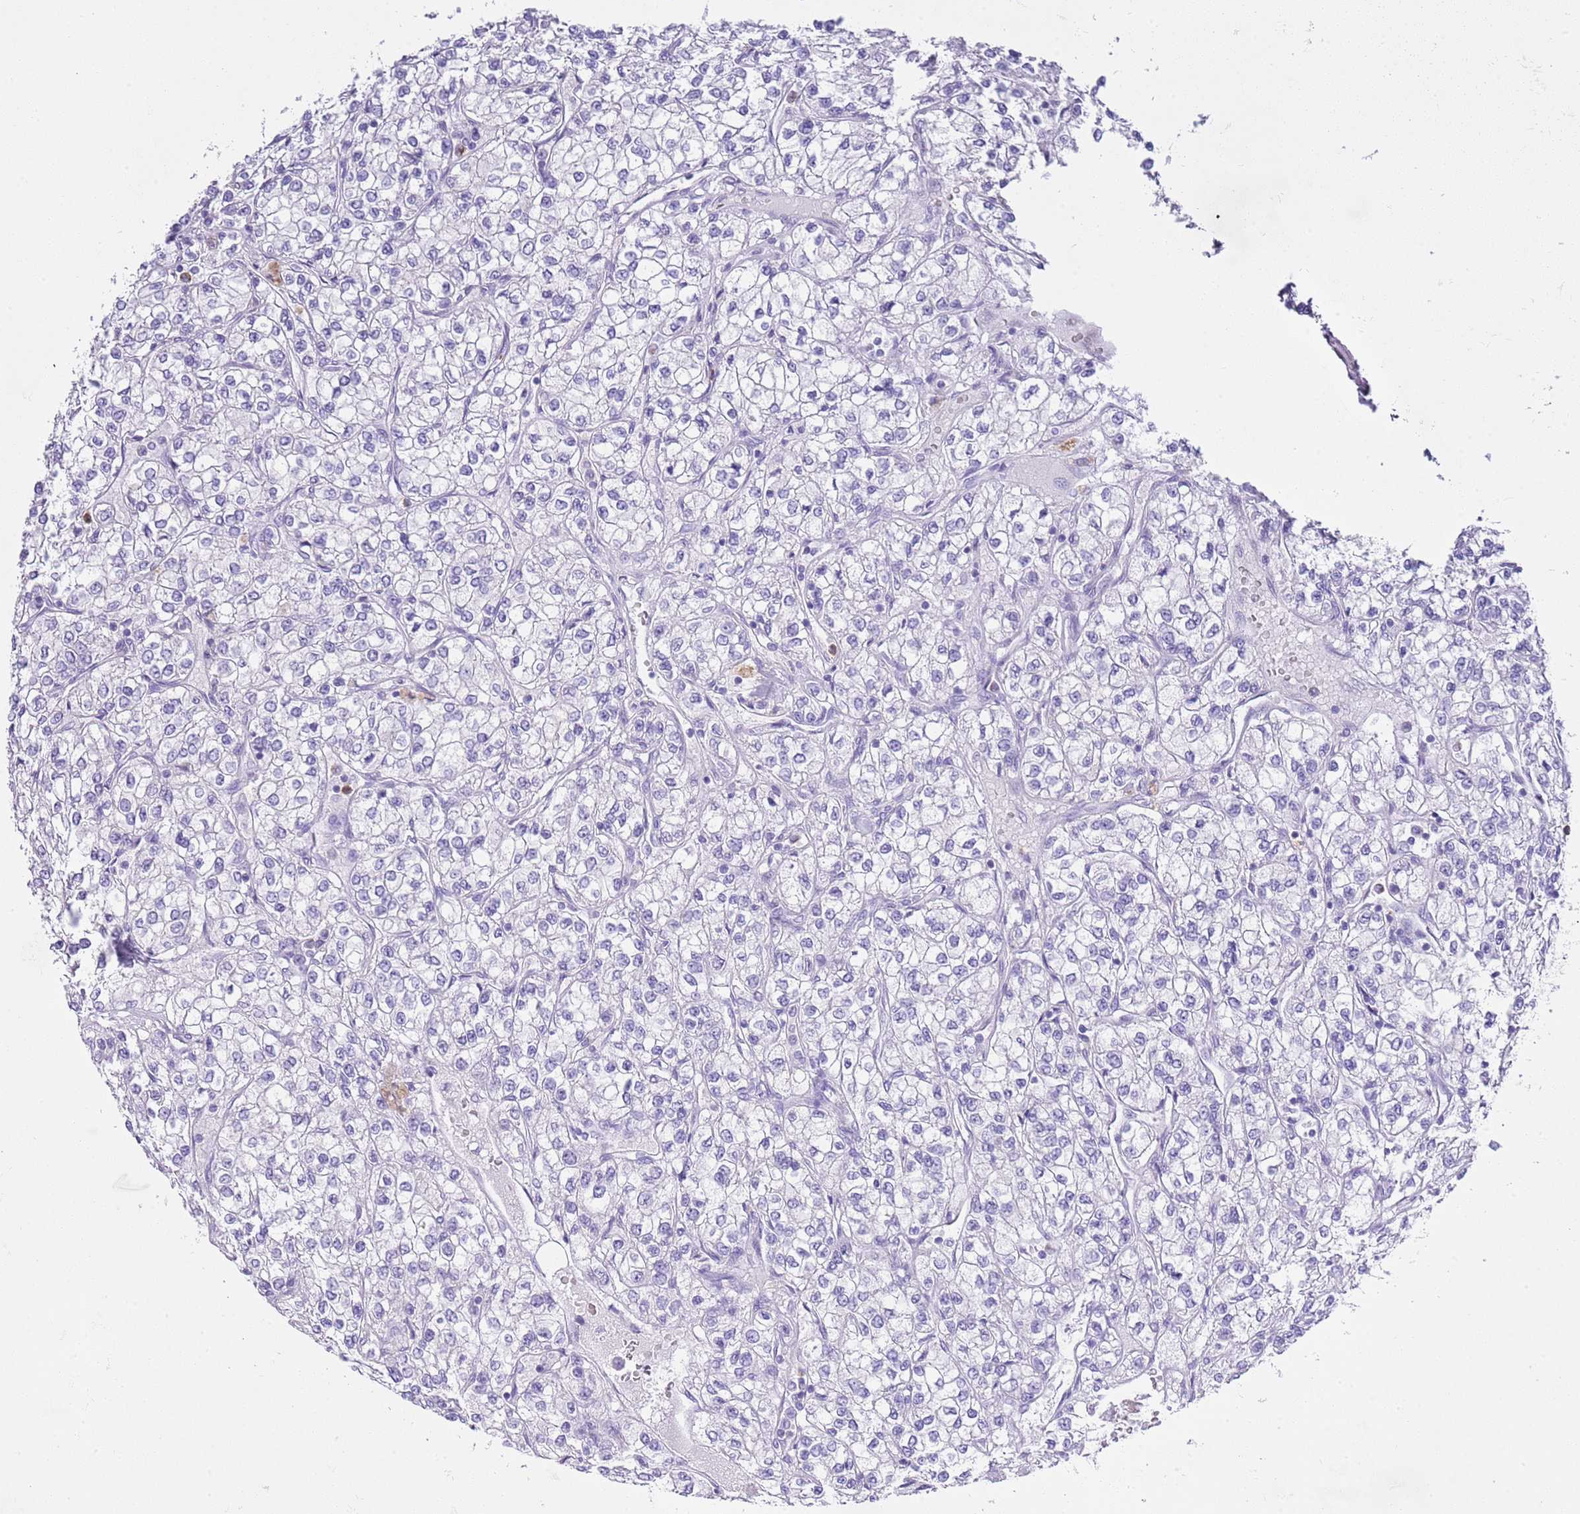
{"staining": {"intensity": "negative", "quantity": "none", "location": "none"}, "tissue": "renal cancer", "cell_type": "Tumor cells", "image_type": "cancer", "snomed": [{"axis": "morphology", "description": "Adenocarcinoma, NOS"}, {"axis": "topography", "description": "Kidney"}], "caption": "The micrograph shows no staining of tumor cells in renal cancer (adenocarcinoma).", "gene": "OR2Z1", "patient": {"sex": "male", "age": 80}}